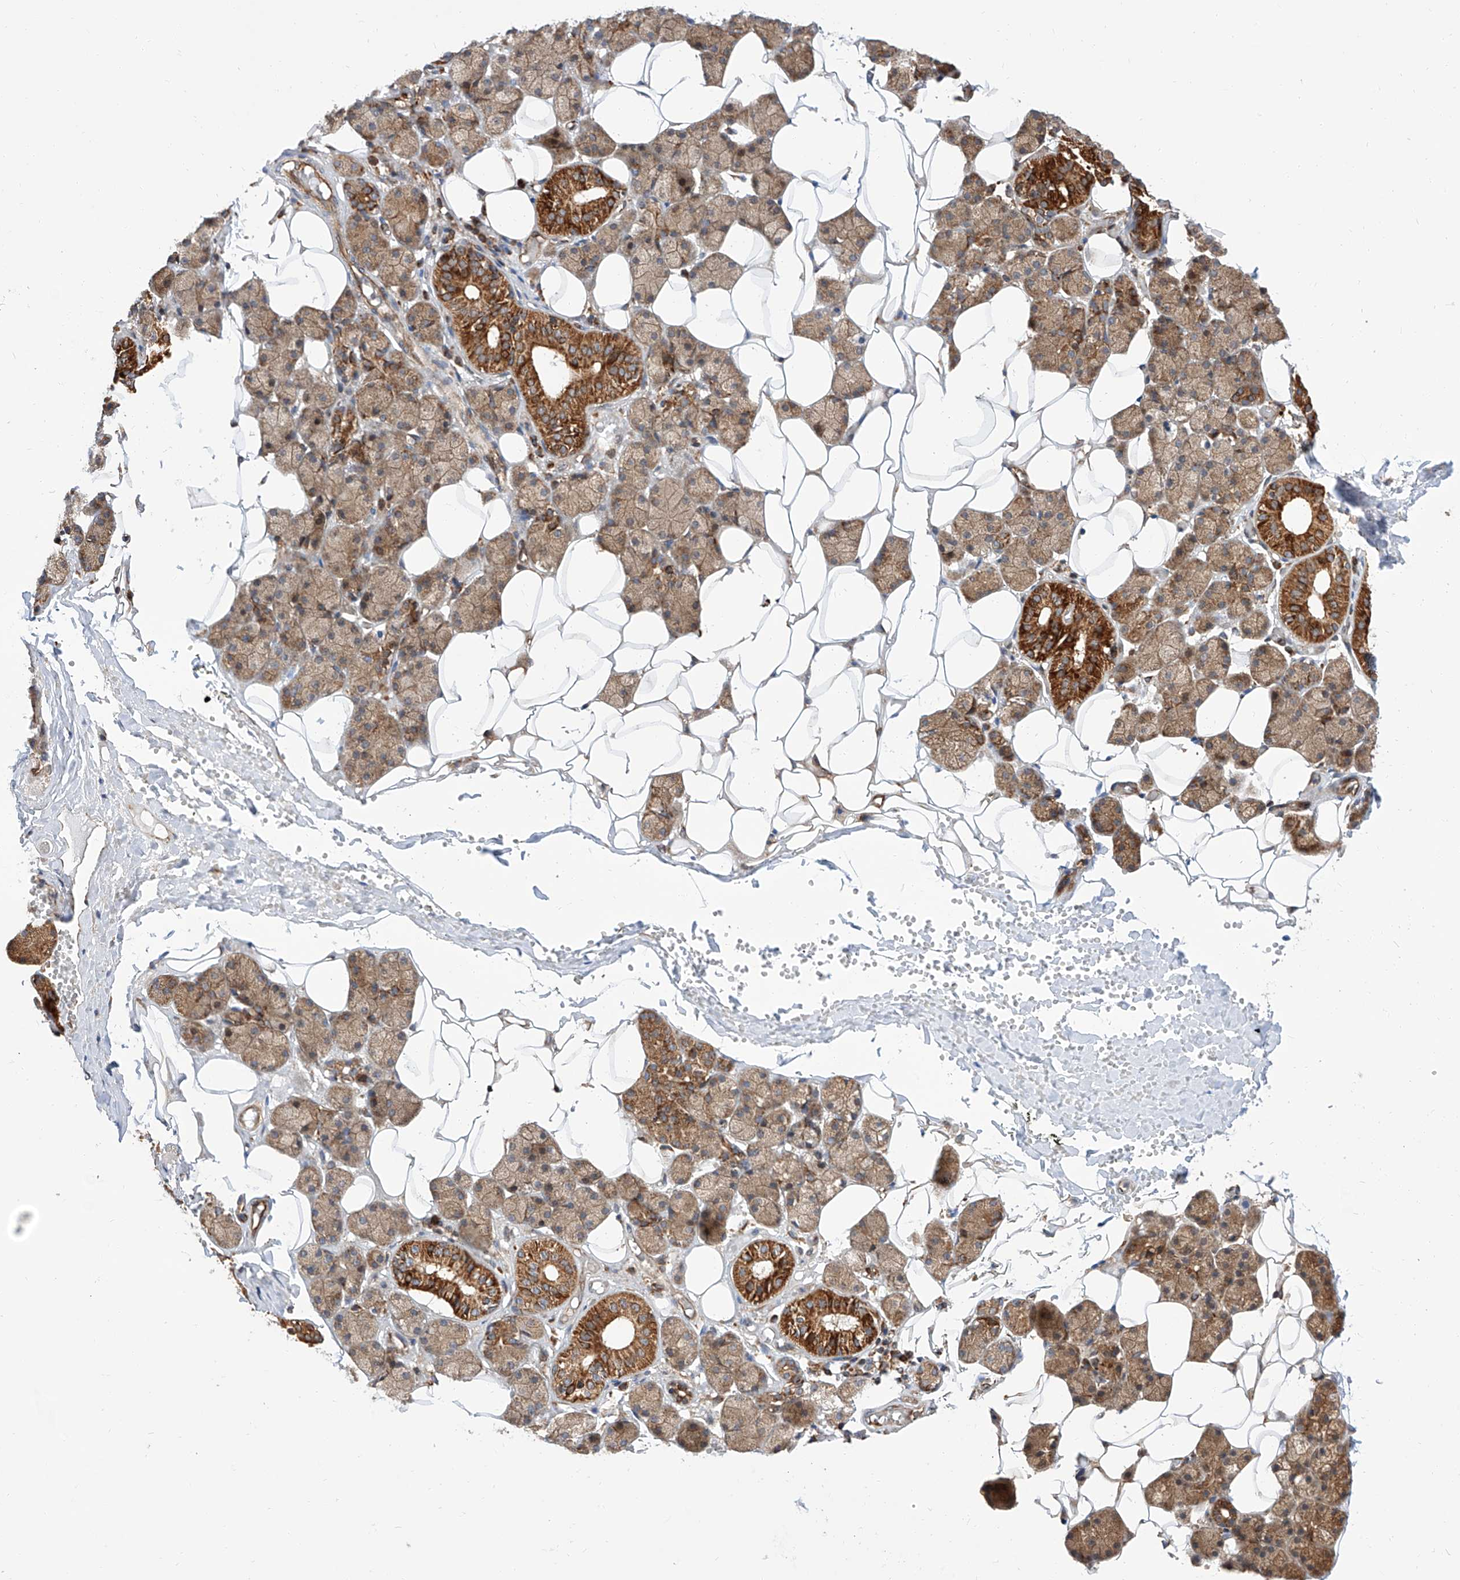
{"staining": {"intensity": "strong", "quantity": "25%-75%", "location": "cytoplasmic/membranous"}, "tissue": "salivary gland", "cell_type": "Glandular cells", "image_type": "normal", "snomed": [{"axis": "morphology", "description": "Normal tissue, NOS"}, {"axis": "topography", "description": "Salivary gland"}], "caption": "Immunohistochemical staining of normal human salivary gland exhibits 25%-75% levels of strong cytoplasmic/membranous protein positivity in about 25%-75% of glandular cells.", "gene": "ISCA2", "patient": {"sex": "female", "age": 33}}